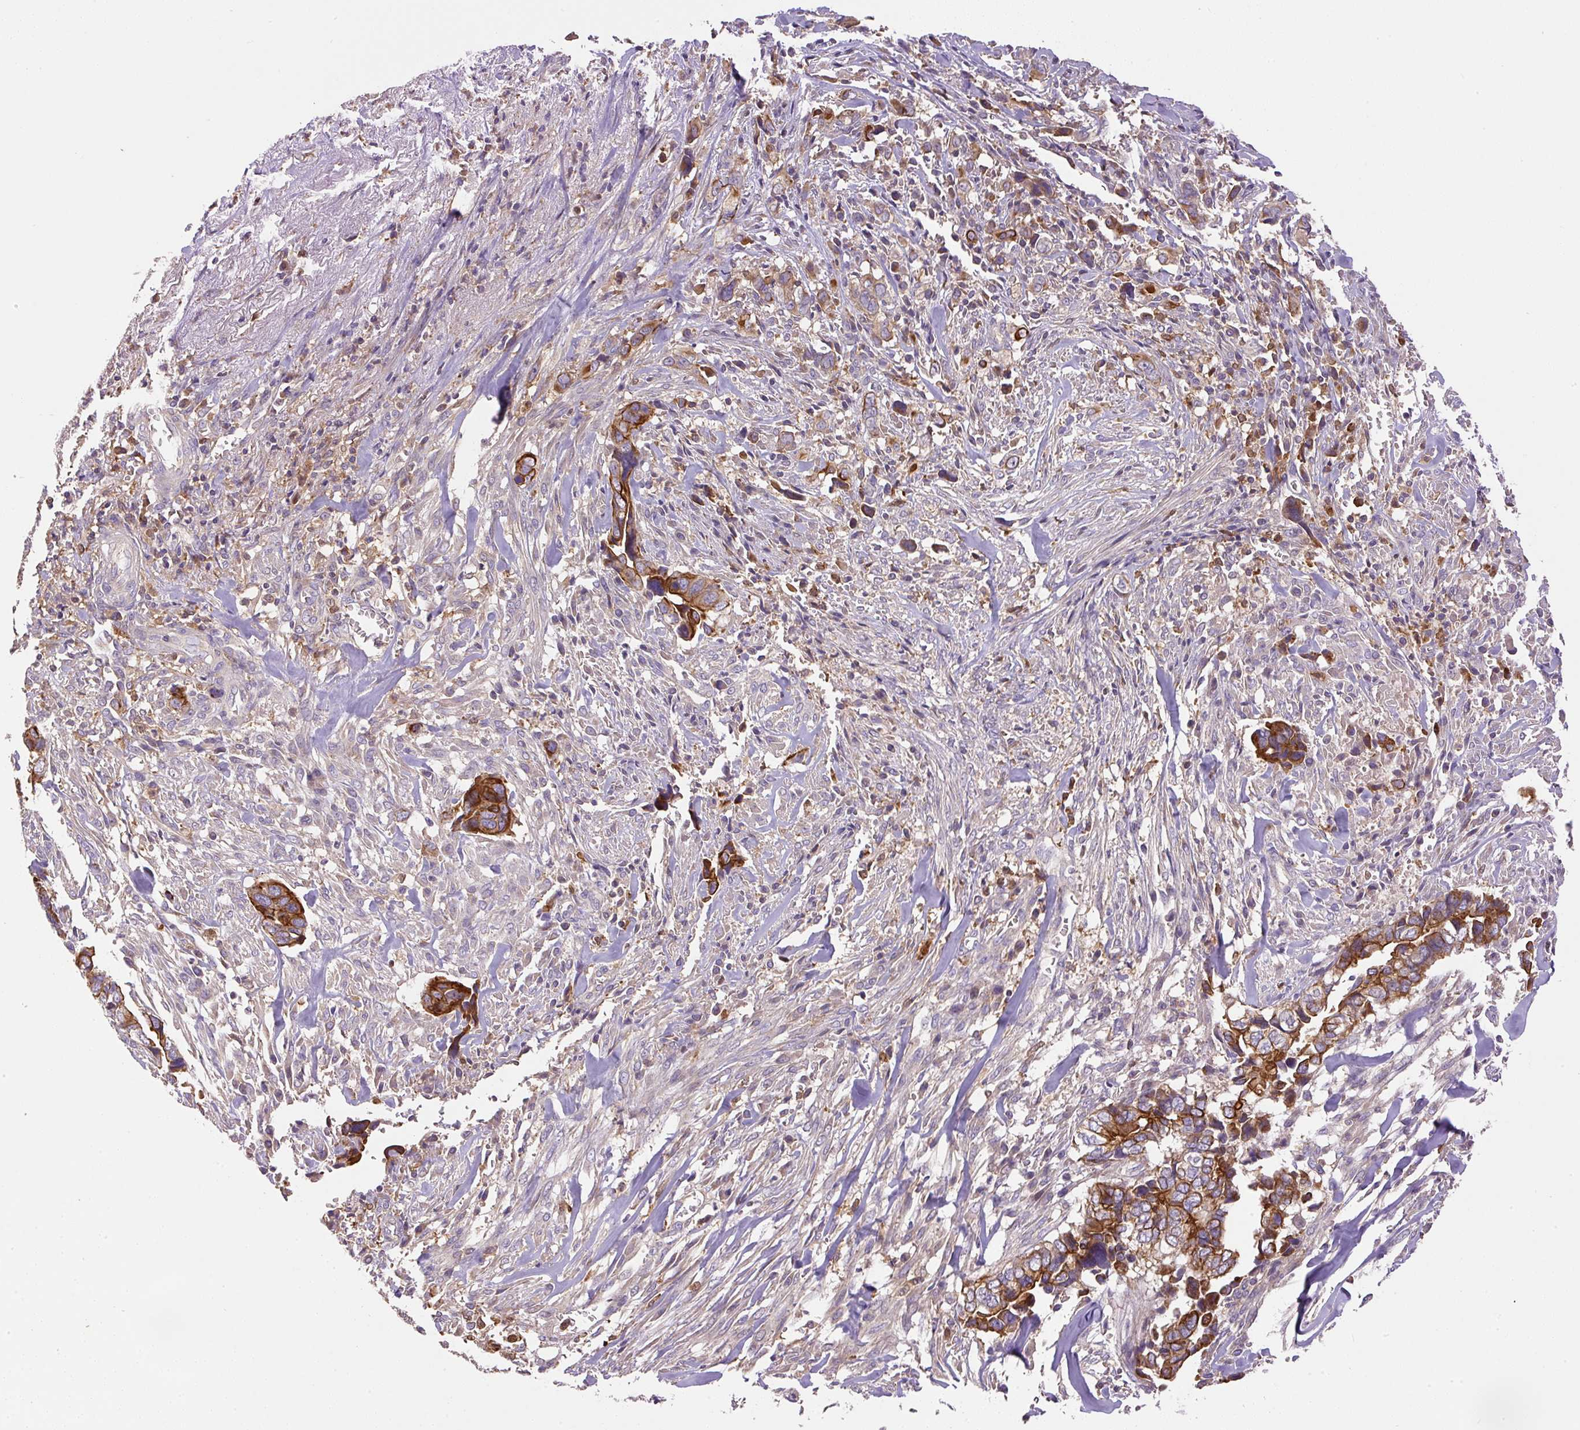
{"staining": {"intensity": "strong", "quantity": "25%-75%", "location": "cytoplasmic/membranous"}, "tissue": "liver cancer", "cell_type": "Tumor cells", "image_type": "cancer", "snomed": [{"axis": "morphology", "description": "Cholangiocarcinoma"}, {"axis": "topography", "description": "Liver"}], "caption": "Immunohistochemistry micrograph of neoplastic tissue: human liver cancer stained using immunohistochemistry (IHC) shows high levels of strong protein expression localized specifically in the cytoplasmic/membranous of tumor cells, appearing as a cytoplasmic/membranous brown color.", "gene": "DAPK1", "patient": {"sex": "female", "age": 79}}